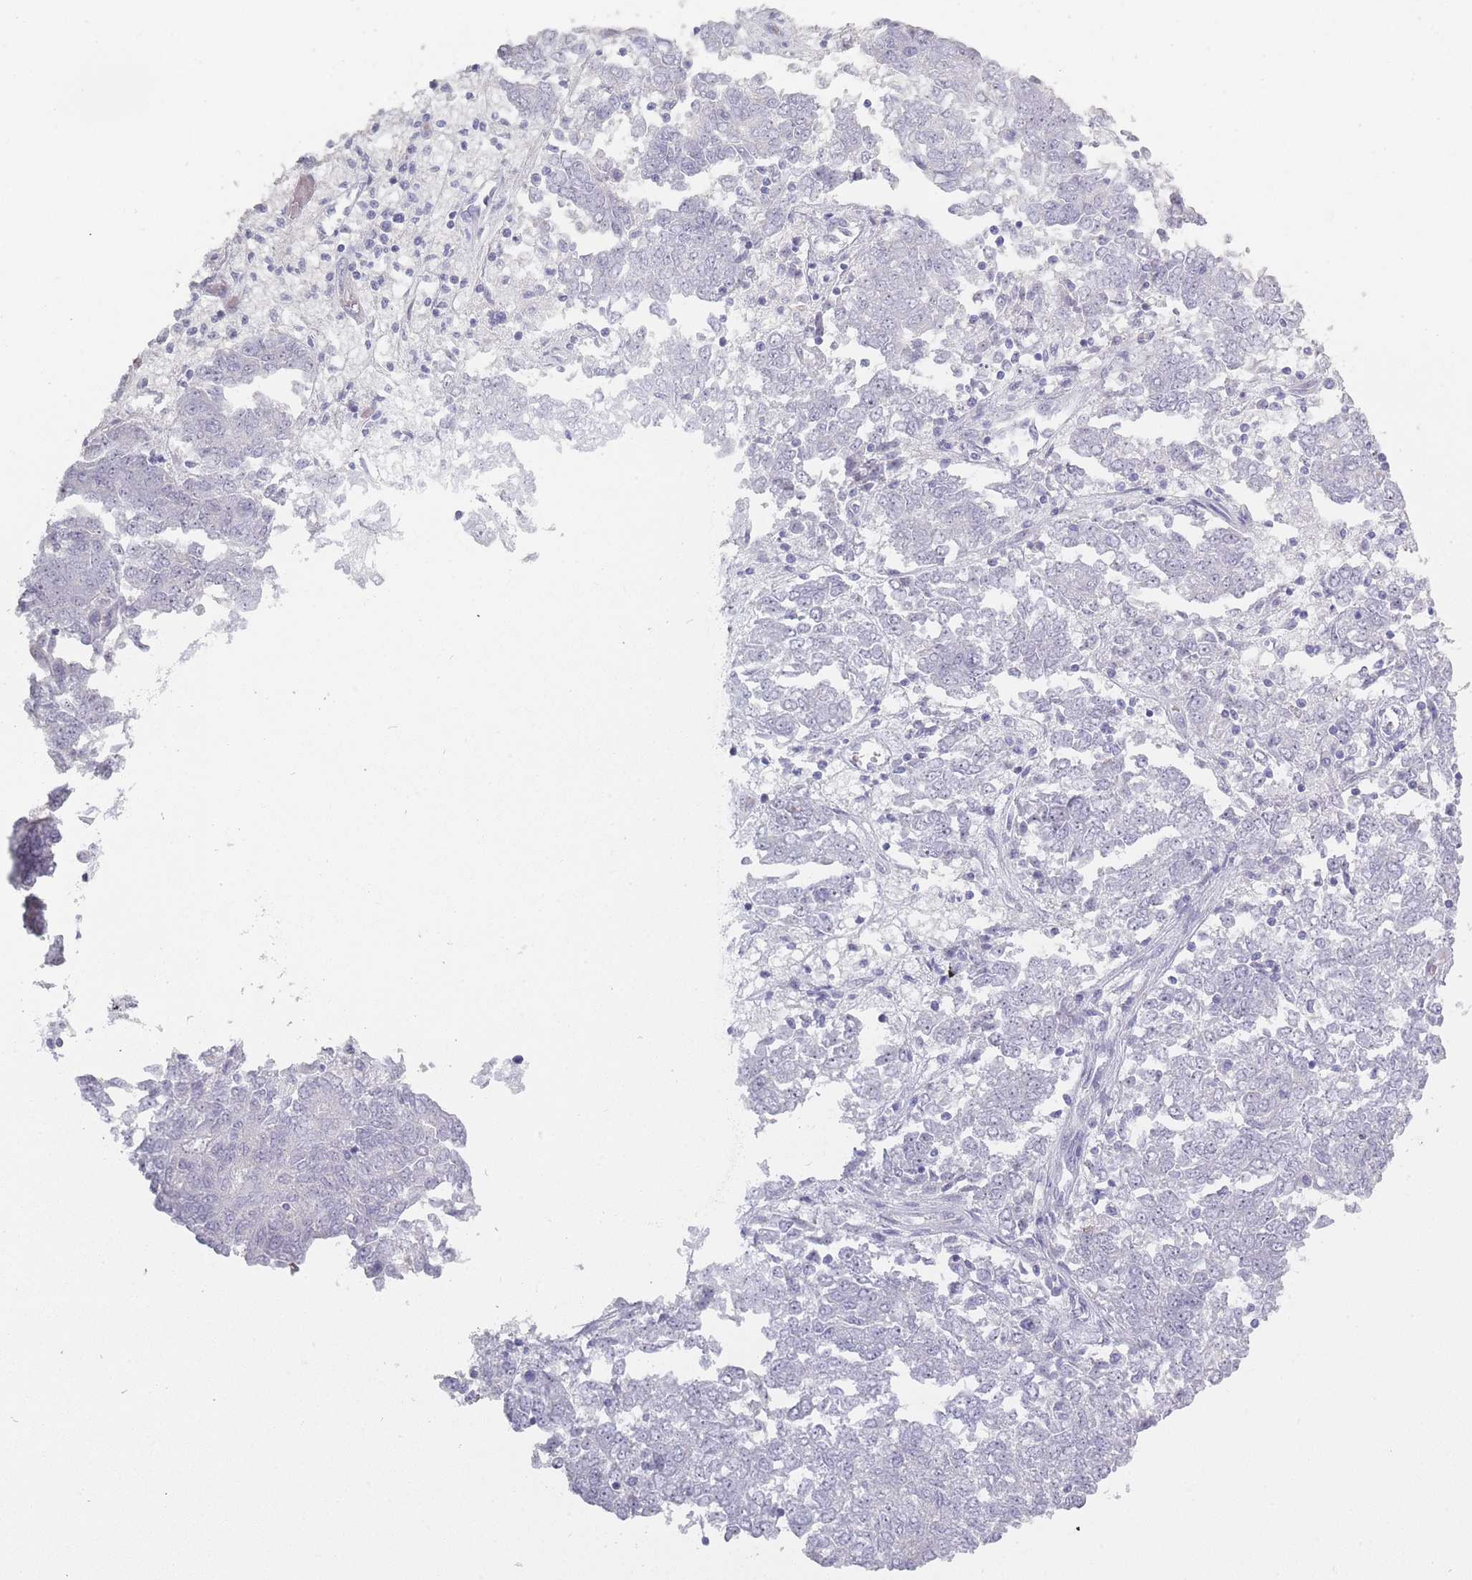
{"staining": {"intensity": "negative", "quantity": "none", "location": "none"}, "tissue": "endometrial cancer", "cell_type": "Tumor cells", "image_type": "cancer", "snomed": [{"axis": "morphology", "description": "Adenocarcinoma, NOS"}, {"axis": "topography", "description": "Endometrium"}], "caption": "Immunohistochemistry photomicrograph of neoplastic tissue: human adenocarcinoma (endometrial) stained with DAB (3,3'-diaminobenzidine) demonstrates no significant protein staining in tumor cells.", "gene": "ROS1", "patient": {"sex": "female", "age": 80}}